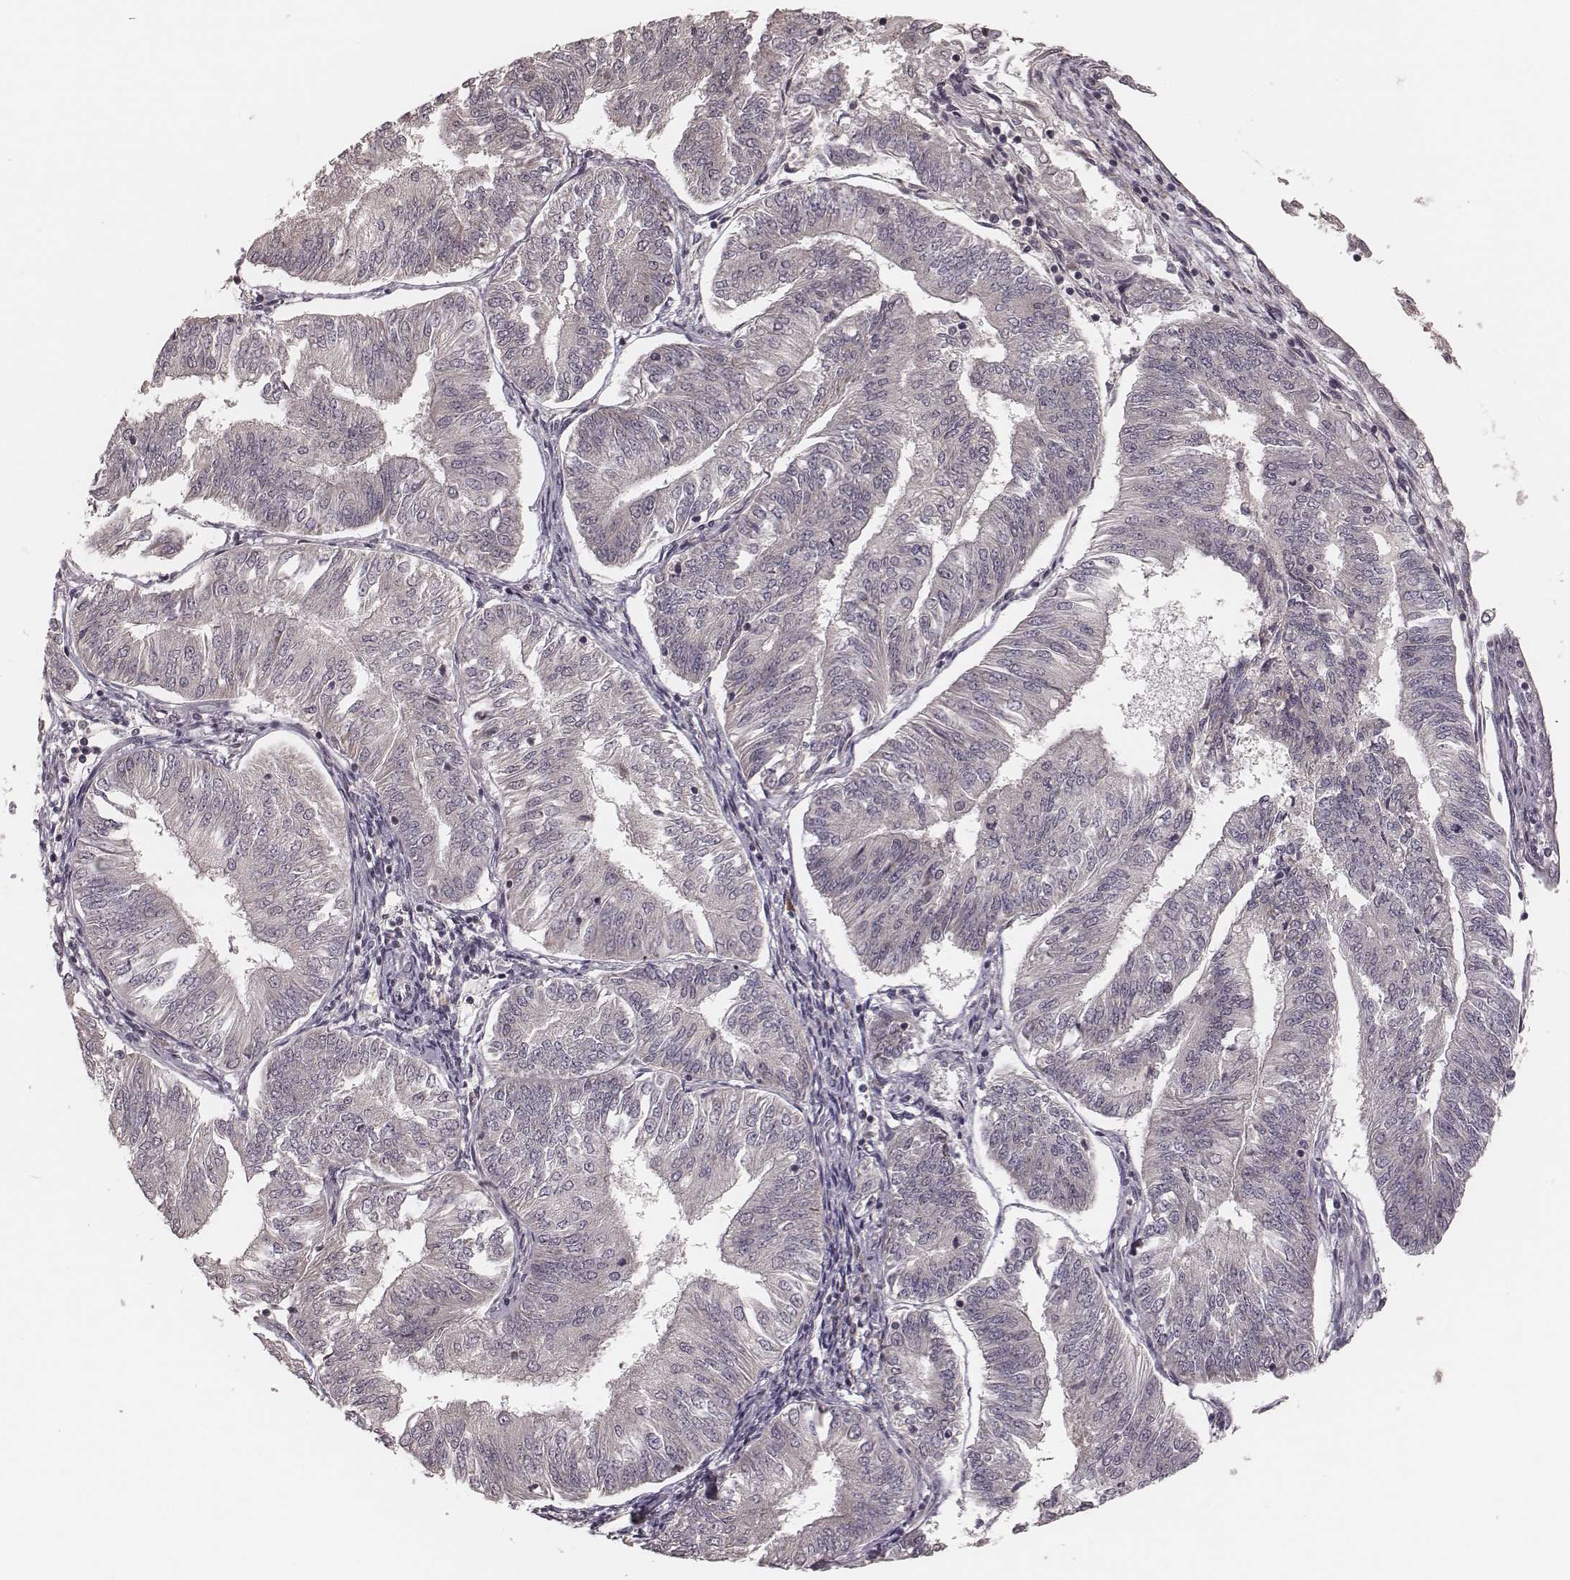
{"staining": {"intensity": "negative", "quantity": "none", "location": "none"}, "tissue": "endometrial cancer", "cell_type": "Tumor cells", "image_type": "cancer", "snomed": [{"axis": "morphology", "description": "Adenocarcinoma, NOS"}, {"axis": "topography", "description": "Endometrium"}], "caption": "DAB immunohistochemical staining of human endometrial cancer reveals no significant positivity in tumor cells.", "gene": "IL5", "patient": {"sex": "female", "age": 58}}